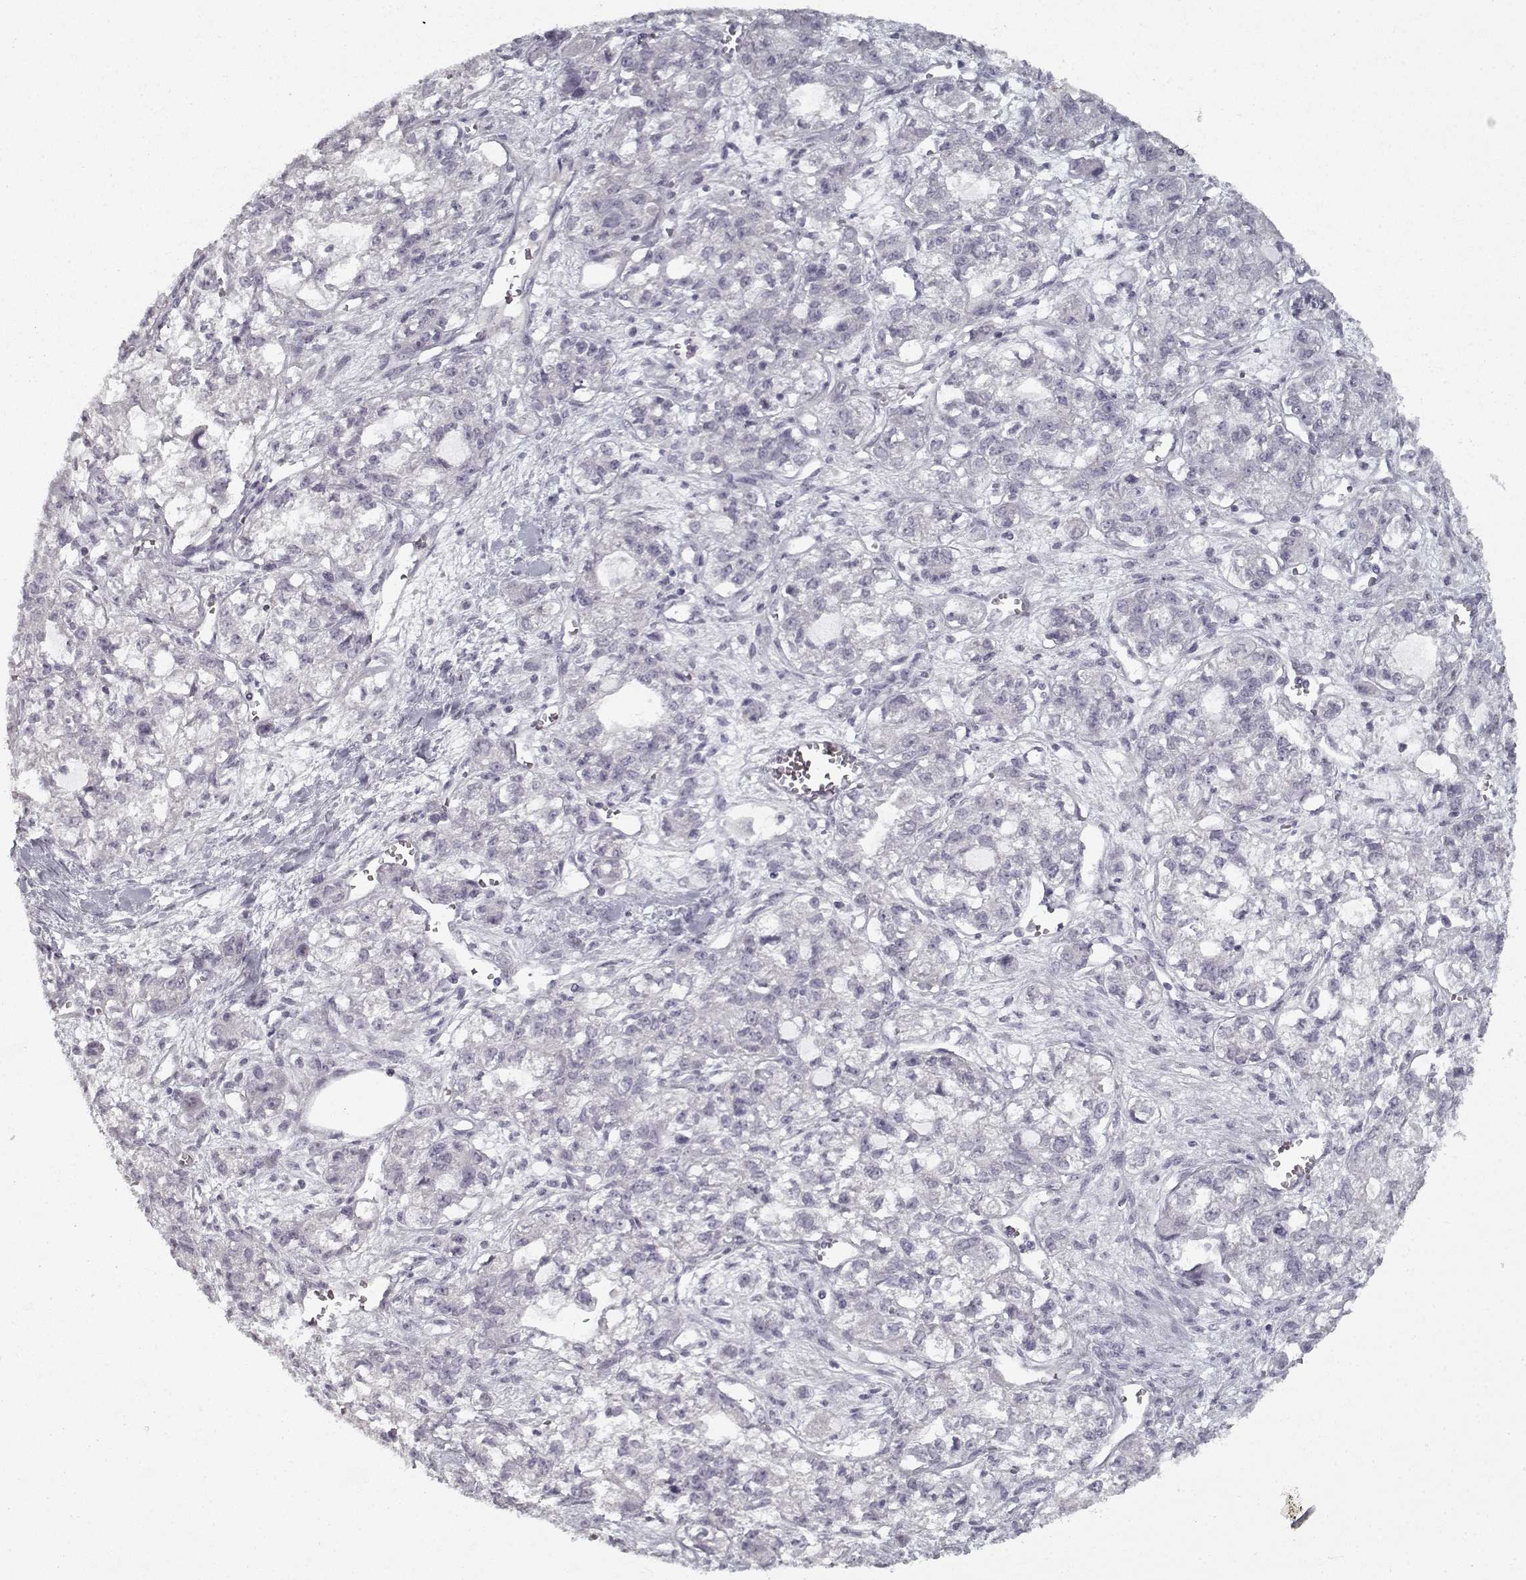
{"staining": {"intensity": "negative", "quantity": "none", "location": "none"}, "tissue": "ovarian cancer", "cell_type": "Tumor cells", "image_type": "cancer", "snomed": [{"axis": "morphology", "description": "Carcinoma, endometroid"}, {"axis": "topography", "description": "Ovary"}], "caption": "High power microscopy photomicrograph of an IHC photomicrograph of ovarian cancer (endometroid carcinoma), revealing no significant positivity in tumor cells.", "gene": "GAD2", "patient": {"sex": "female", "age": 64}}